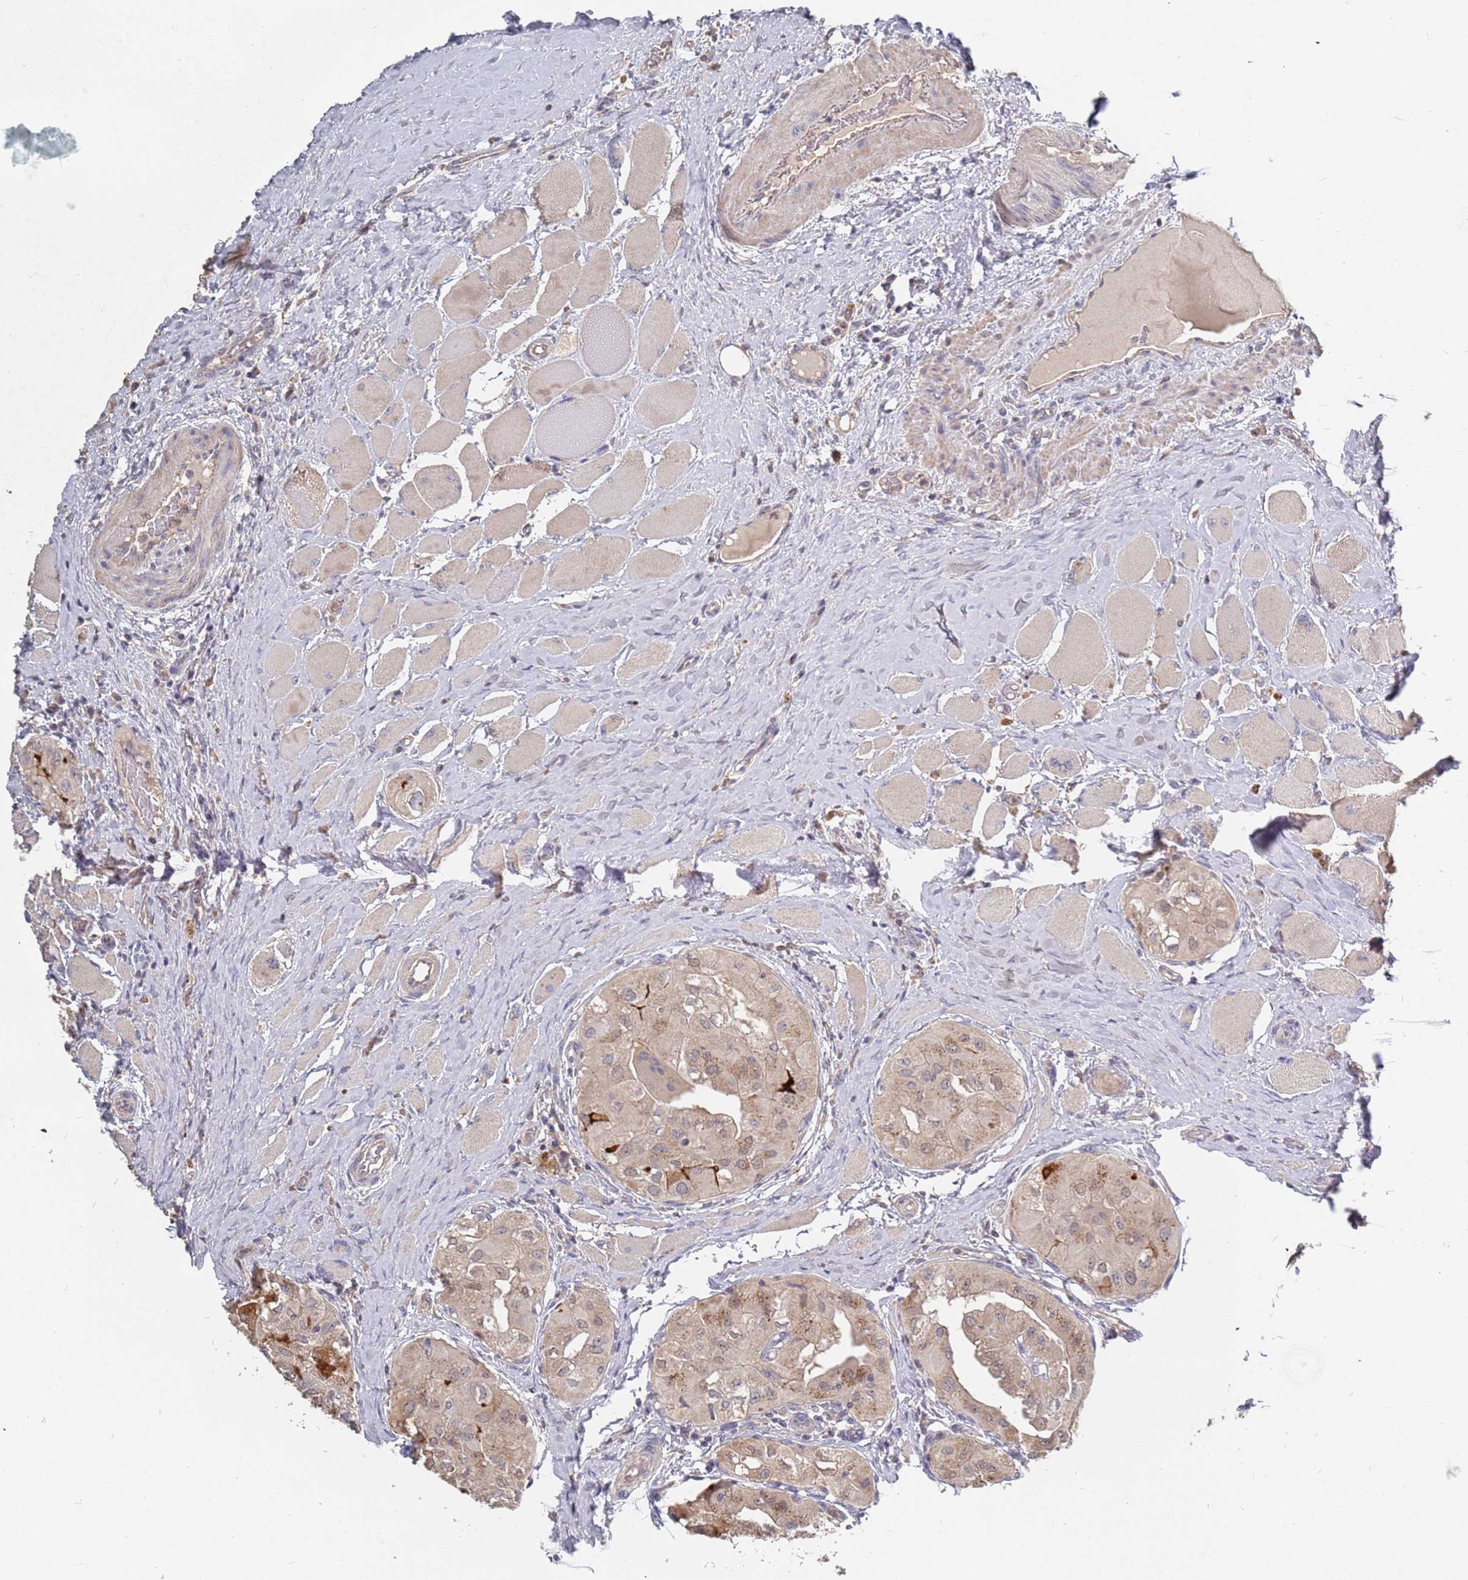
{"staining": {"intensity": "weak", "quantity": ">75%", "location": "cytoplasmic/membranous"}, "tissue": "thyroid cancer", "cell_type": "Tumor cells", "image_type": "cancer", "snomed": [{"axis": "morphology", "description": "Papillary adenocarcinoma, NOS"}, {"axis": "topography", "description": "Thyroid gland"}], "caption": "Protein staining demonstrates weak cytoplasmic/membranous positivity in approximately >75% of tumor cells in papillary adenocarcinoma (thyroid). (DAB IHC with brightfield microscopy, high magnification).", "gene": "TCEANC2", "patient": {"sex": "female", "age": 59}}